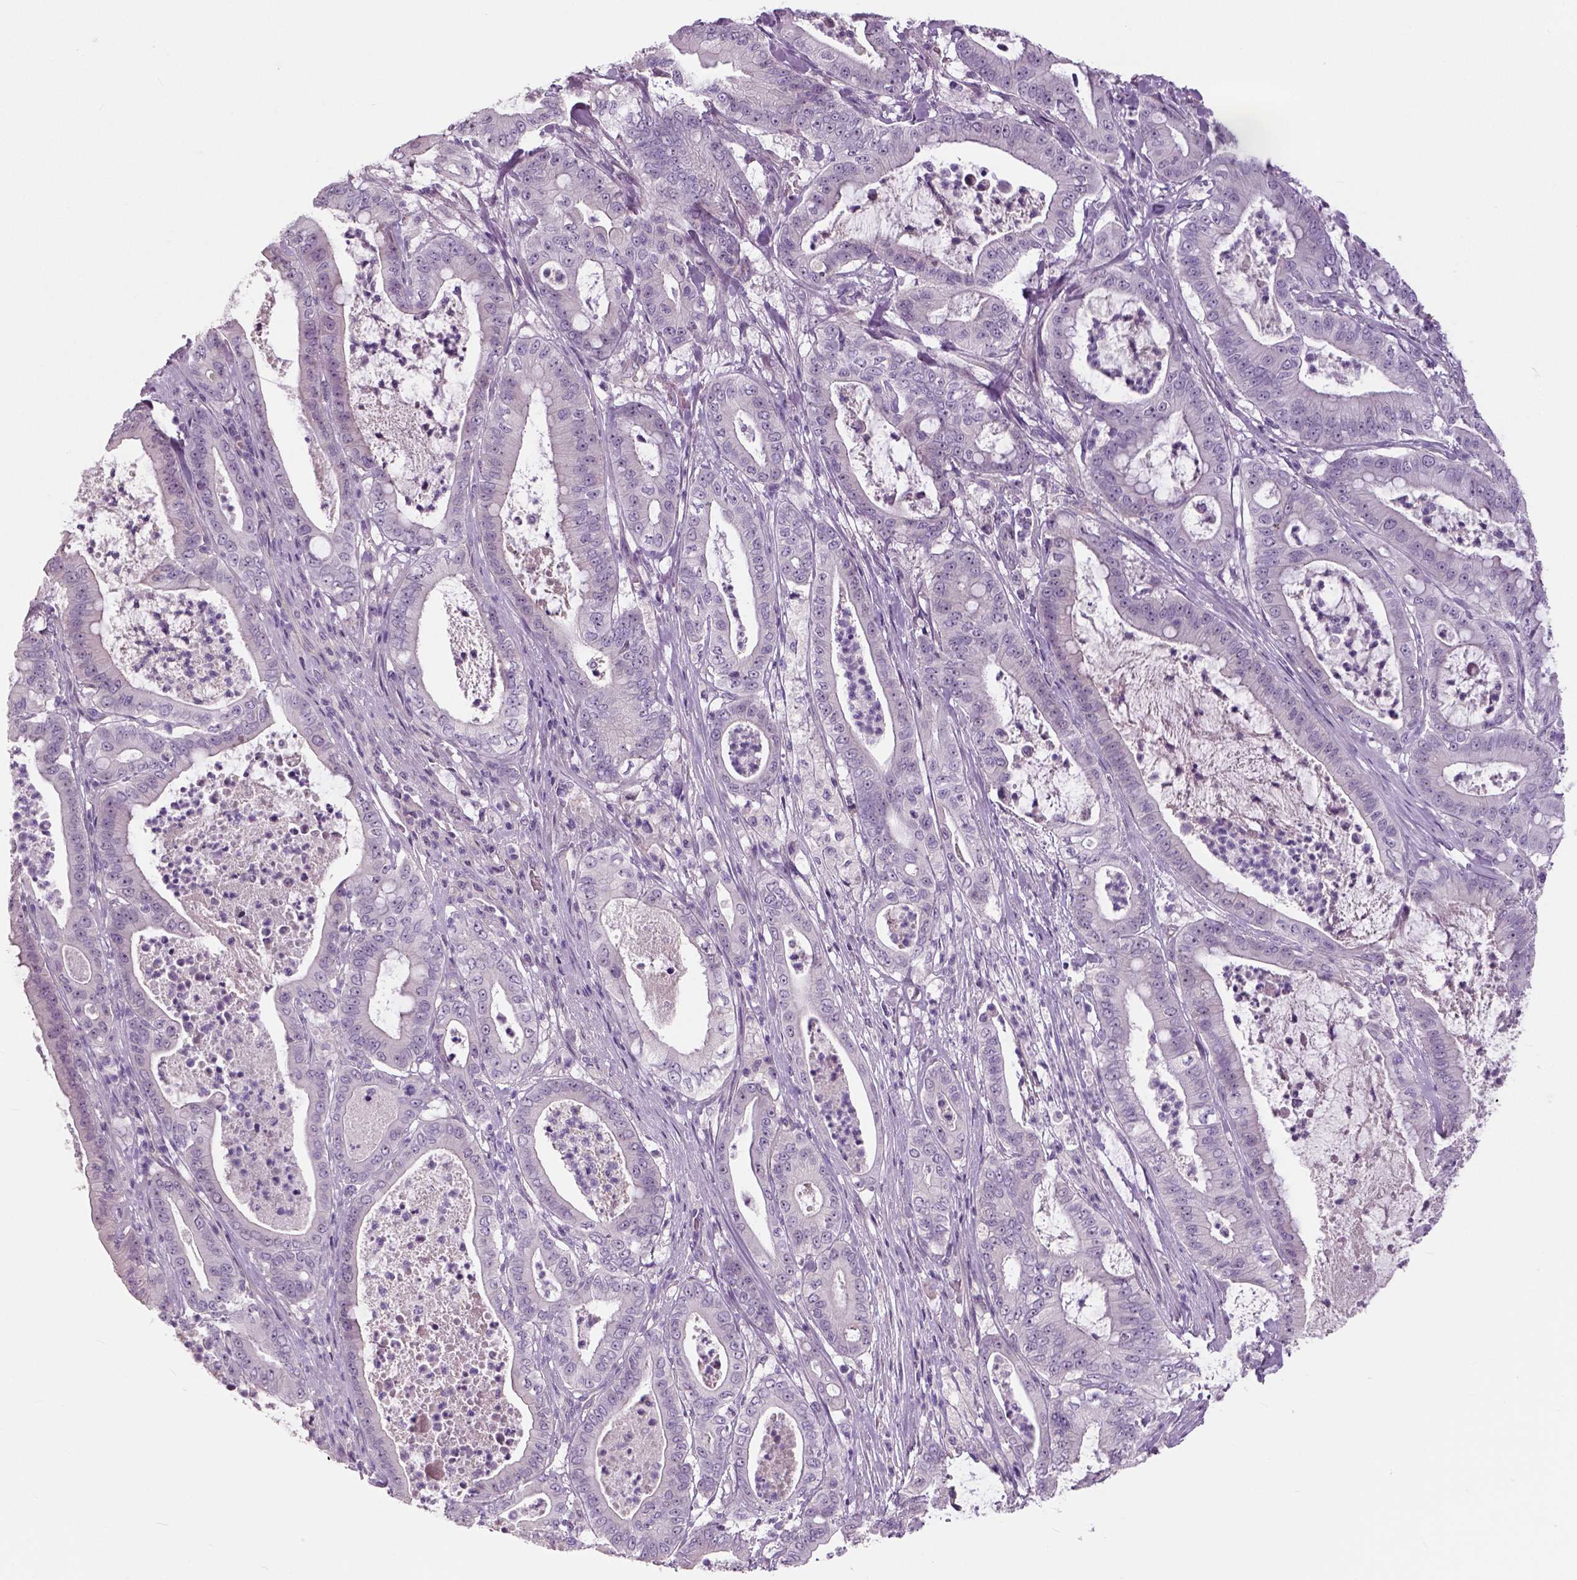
{"staining": {"intensity": "negative", "quantity": "none", "location": "none"}, "tissue": "pancreatic cancer", "cell_type": "Tumor cells", "image_type": "cancer", "snomed": [{"axis": "morphology", "description": "Adenocarcinoma, NOS"}, {"axis": "topography", "description": "Pancreas"}], "caption": "High power microscopy photomicrograph of an immunohistochemistry micrograph of pancreatic adenocarcinoma, revealing no significant expression in tumor cells. (IHC, brightfield microscopy, high magnification).", "gene": "NECAB1", "patient": {"sex": "male", "age": 71}}